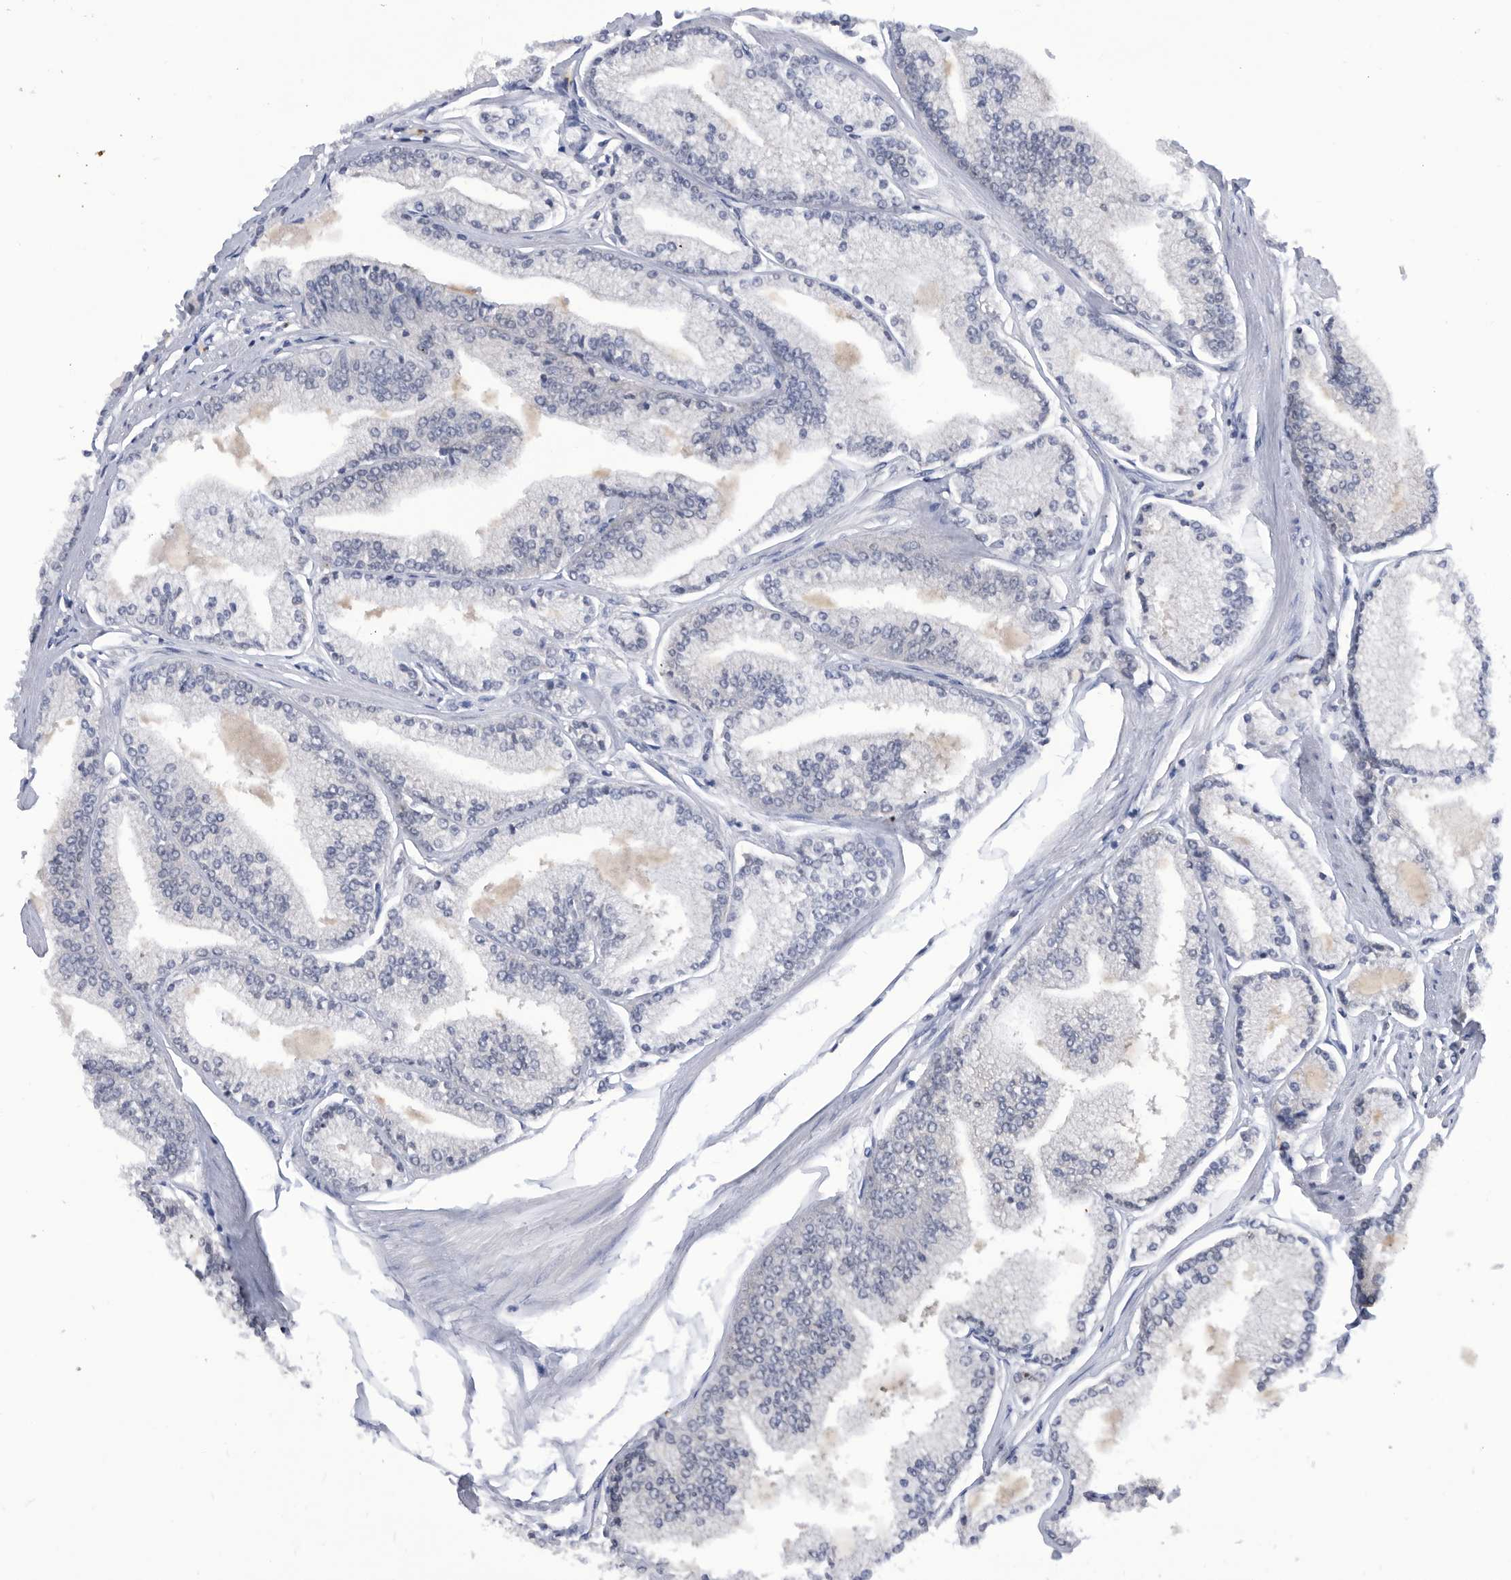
{"staining": {"intensity": "negative", "quantity": "none", "location": "none"}, "tissue": "prostate cancer", "cell_type": "Tumor cells", "image_type": "cancer", "snomed": [{"axis": "morphology", "description": "Adenocarcinoma, Low grade"}, {"axis": "topography", "description": "Prostate"}], "caption": "Prostate adenocarcinoma (low-grade) stained for a protein using IHC shows no staining tumor cells.", "gene": "TSTD1", "patient": {"sex": "male", "age": 52}}